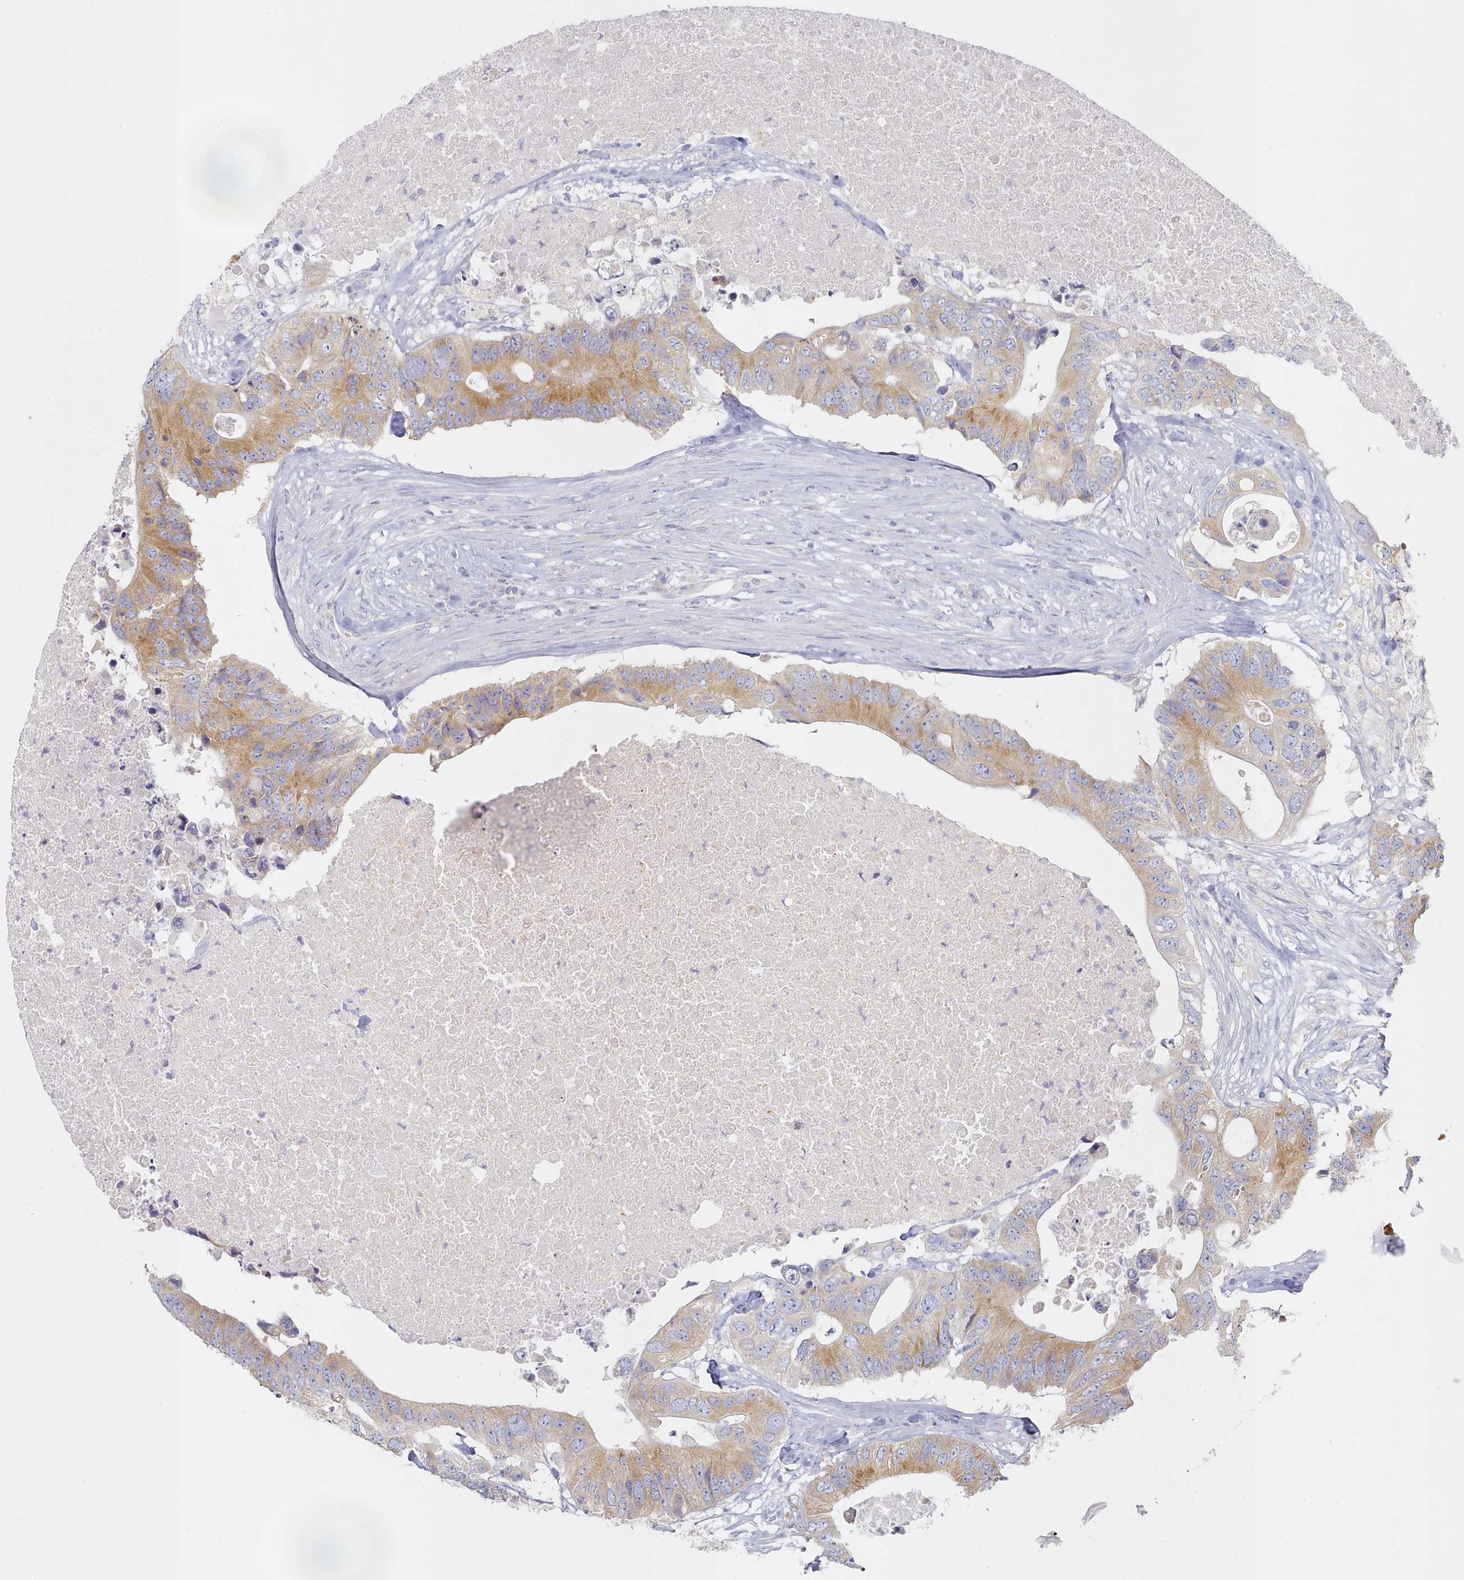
{"staining": {"intensity": "moderate", "quantity": ">75%", "location": "cytoplasmic/membranous"}, "tissue": "colorectal cancer", "cell_type": "Tumor cells", "image_type": "cancer", "snomed": [{"axis": "morphology", "description": "Adenocarcinoma, NOS"}, {"axis": "topography", "description": "Colon"}], "caption": "Immunohistochemistry (IHC) photomicrograph of neoplastic tissue: human adenocarcinoma (colorectal) stained using IHC shows medium levels of moderate protein expression localized specifically in the cytoplasmic/membranous of tumor cells, appearing as a cytoplasmic/membranous brown color.", "gene": "TYW1B", "patient": {"sex": "male", "age": 71}}